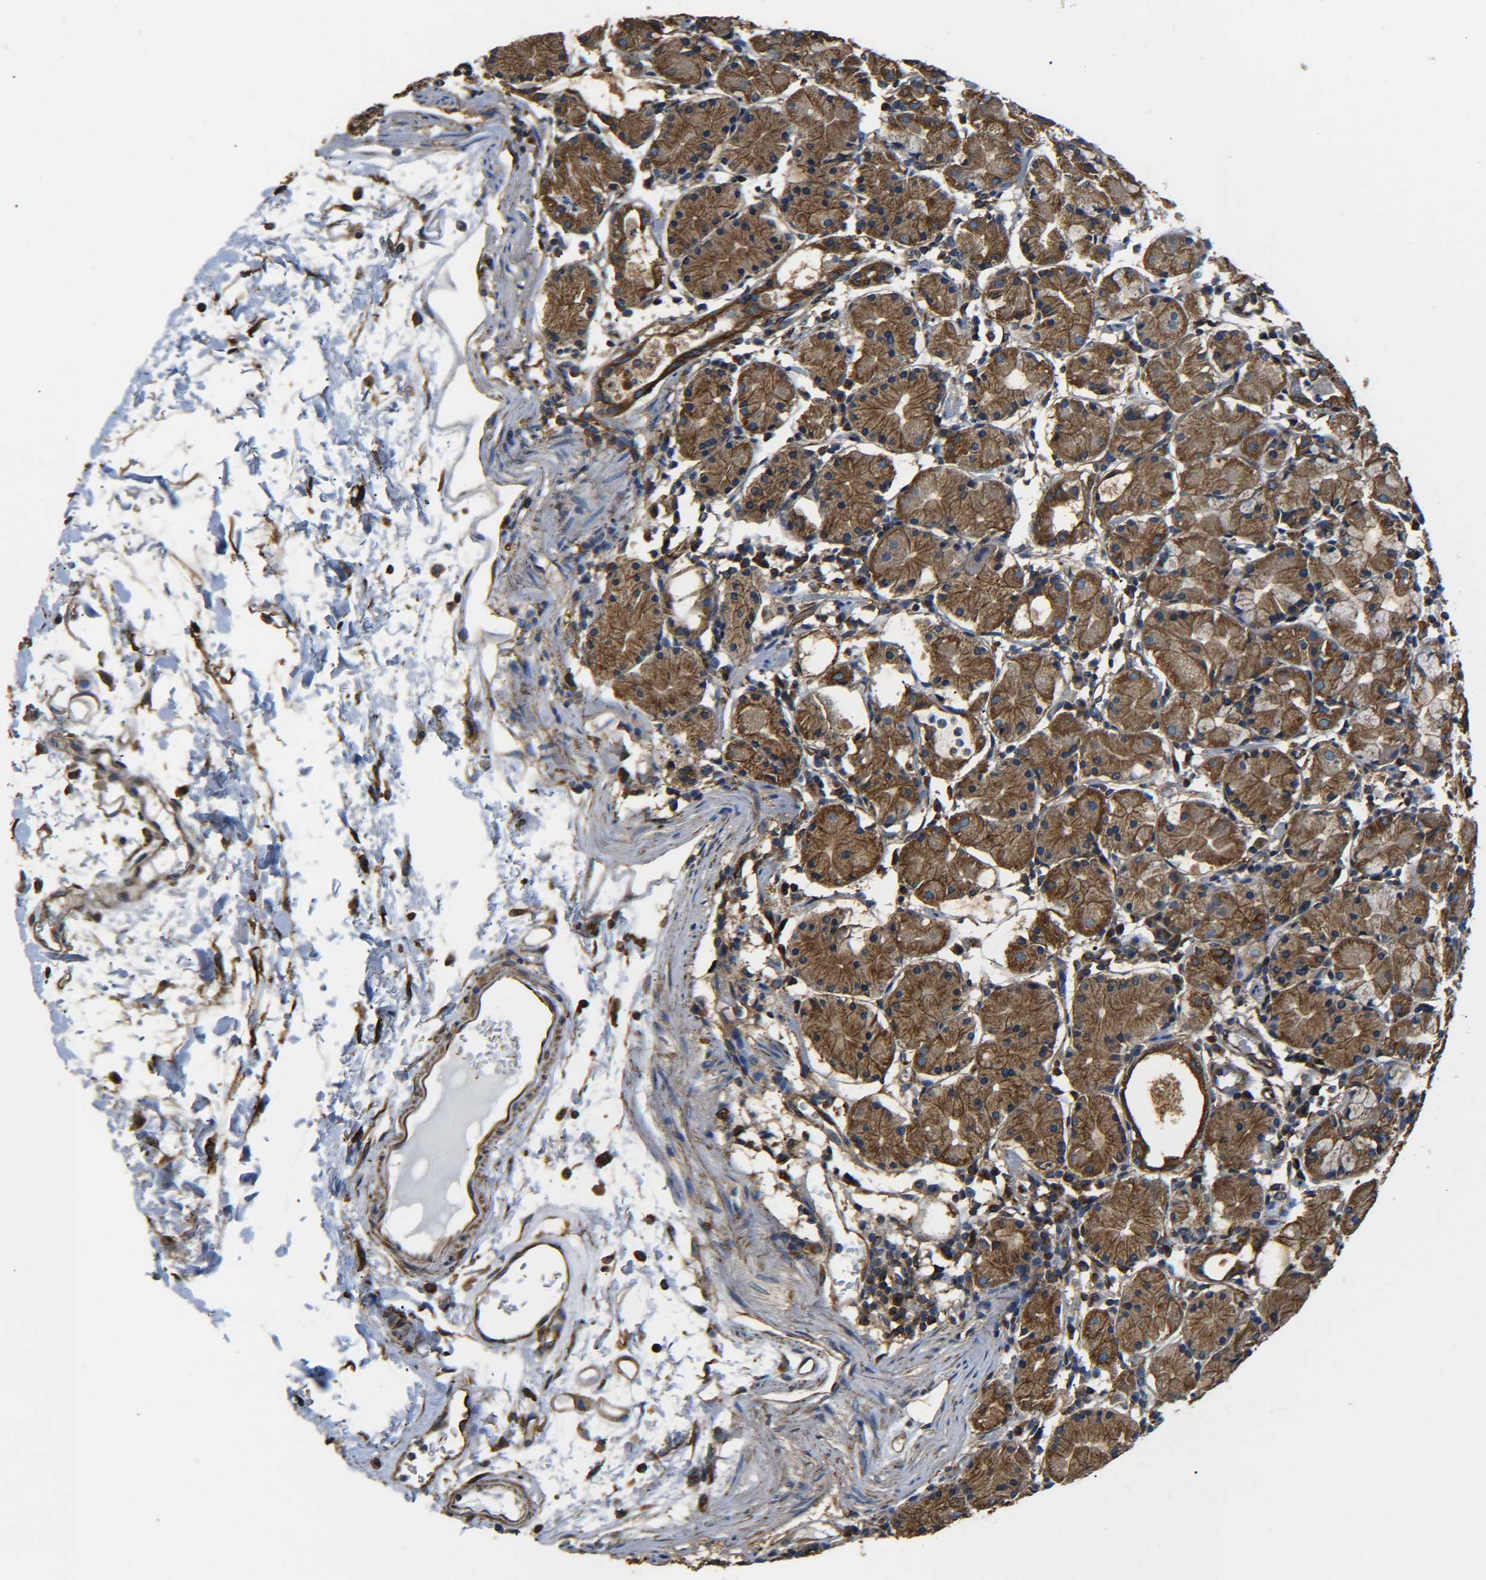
{"staining": {"intensity": "moderate", "quantity": ">75%", "location": "cytoplasmic/membranous"}, "tissue": "stomach", "cell_type": "Glandular cells", "image_type": "normal", "snomed": [{"axis": "morphology", "description": "Normal tissue, NOS"}, {"axis": "topography", "description": "Stomach"}, {"axis": "topography", "description": "Stomach, lower"}], "caption": "Immunohistochemistry histopathology image of unremarkable stomach stained for a protein (brown), which displays medium levels of moderate cytoplasmic/membranous expression in approximately >75% of glandular cells.", "gene": "TUBB", "patient": {"sex": "female", "age": 75}}